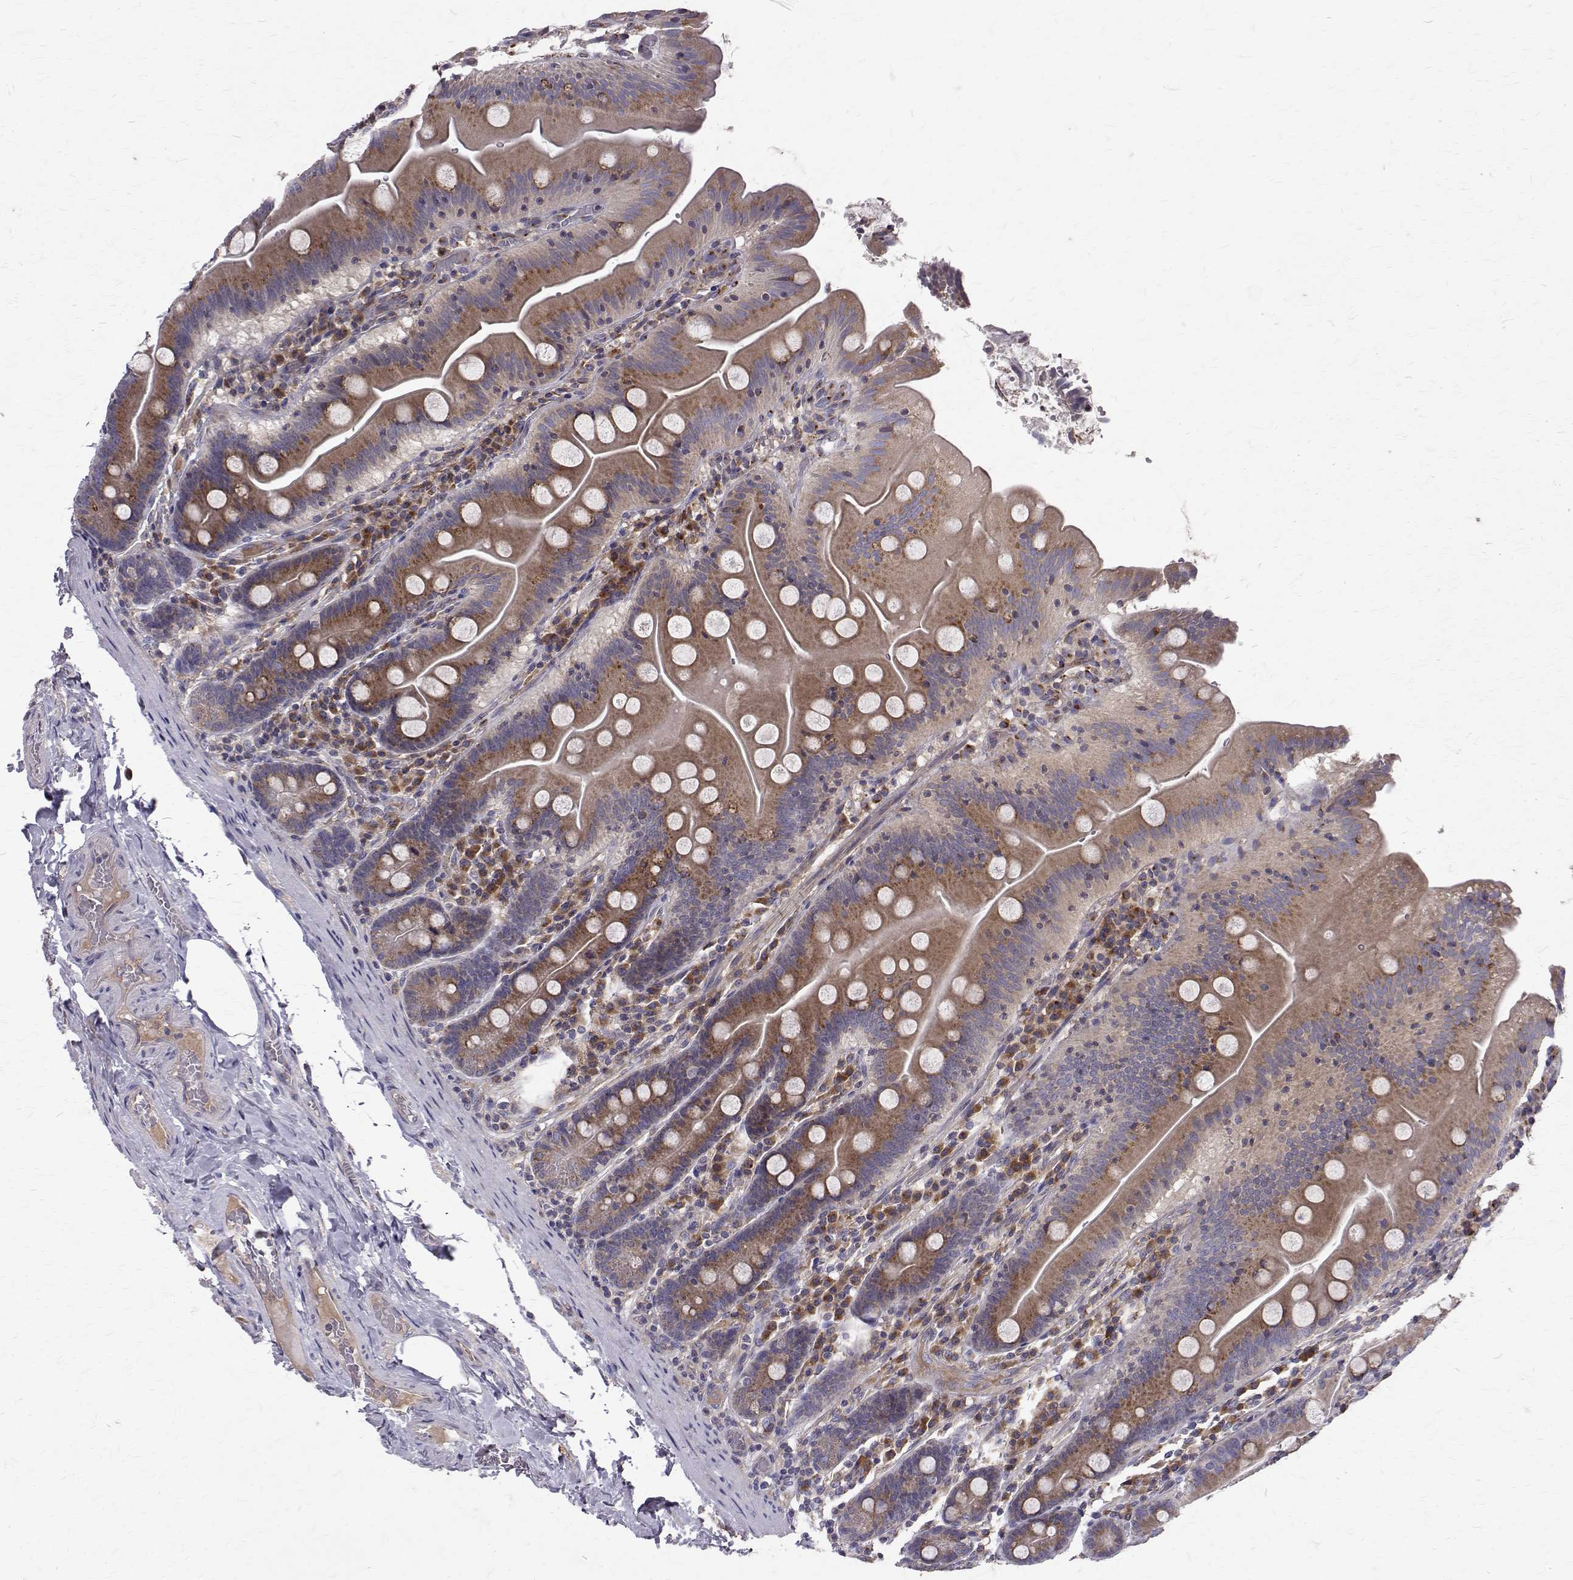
{"staining": {"intensity": "moderate", "quantity": ">75%", "location": "cytoplasmic/membranous"}, "tissue": "small intestine", "cell_type": "Glandular cells", "image_type": "normal", "snomed": [{"axis": "morphology", "description": "Normal tissue, NOS"}, {"axis": "topography", "description": "Small intestine"}], "caption": "Immunohistochemistry (IHC) of benign small intestine shows medium levels of moderate cytoplasmic/membranous expression in about >75% of glandular cells.", "gene": "ARFGAP1", "patient": {"sex": "male", "age": 37}}